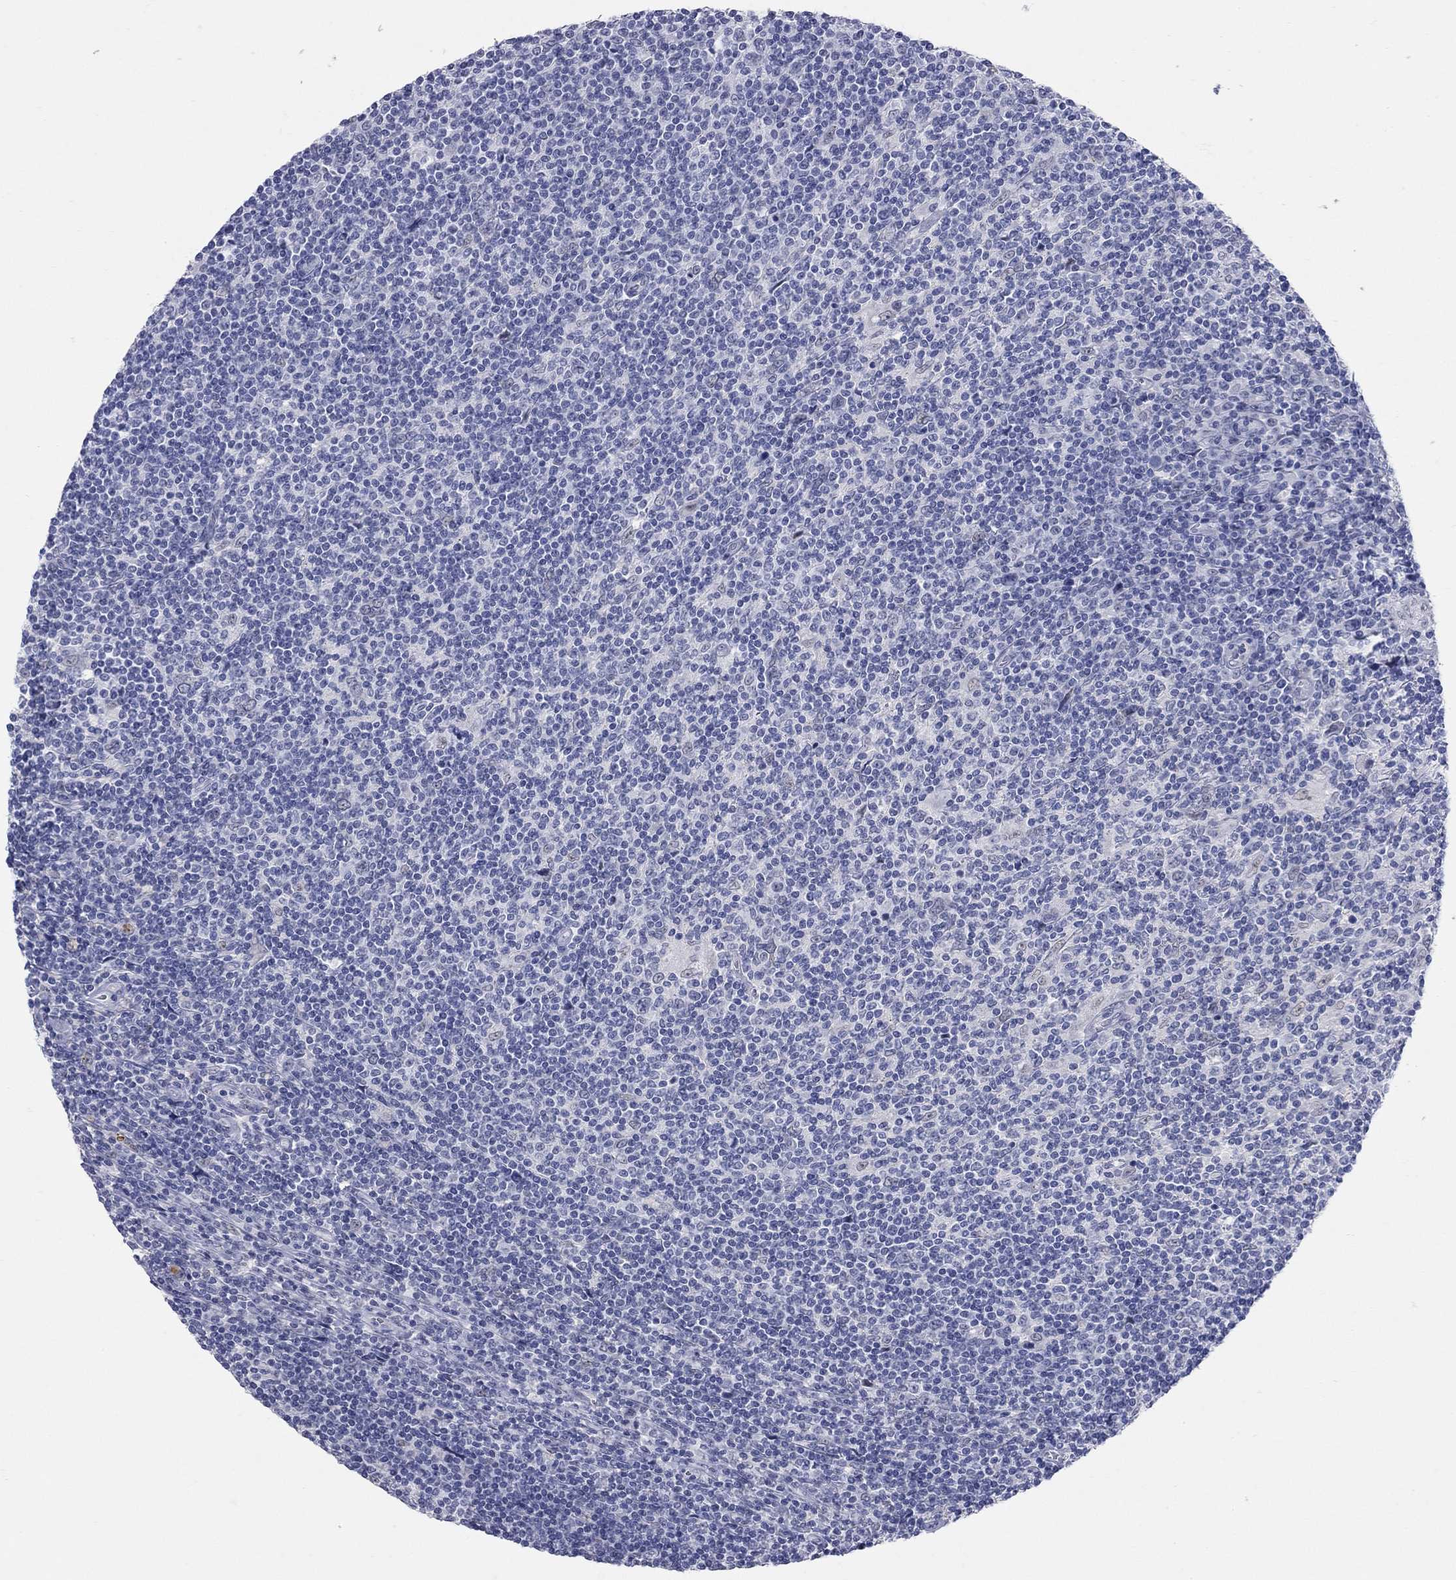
{"staining": {"intensity": "negative", "quantity": "none", "location": "none"}, "tissue": "lymphoma", "cell_type": "Tumor cells", "image_type": "cancer", "snomed": [{"axis": "morphology", "description": "Hodgkin's disease, NOS"}, {"axis": "topography", "description": "Lymph node"}], "caption": "A micrograph of human lymphoma is negative for staining in tumor cells.", "gene": "WASF3", "patient": {"sex": "male", "age": 40}}